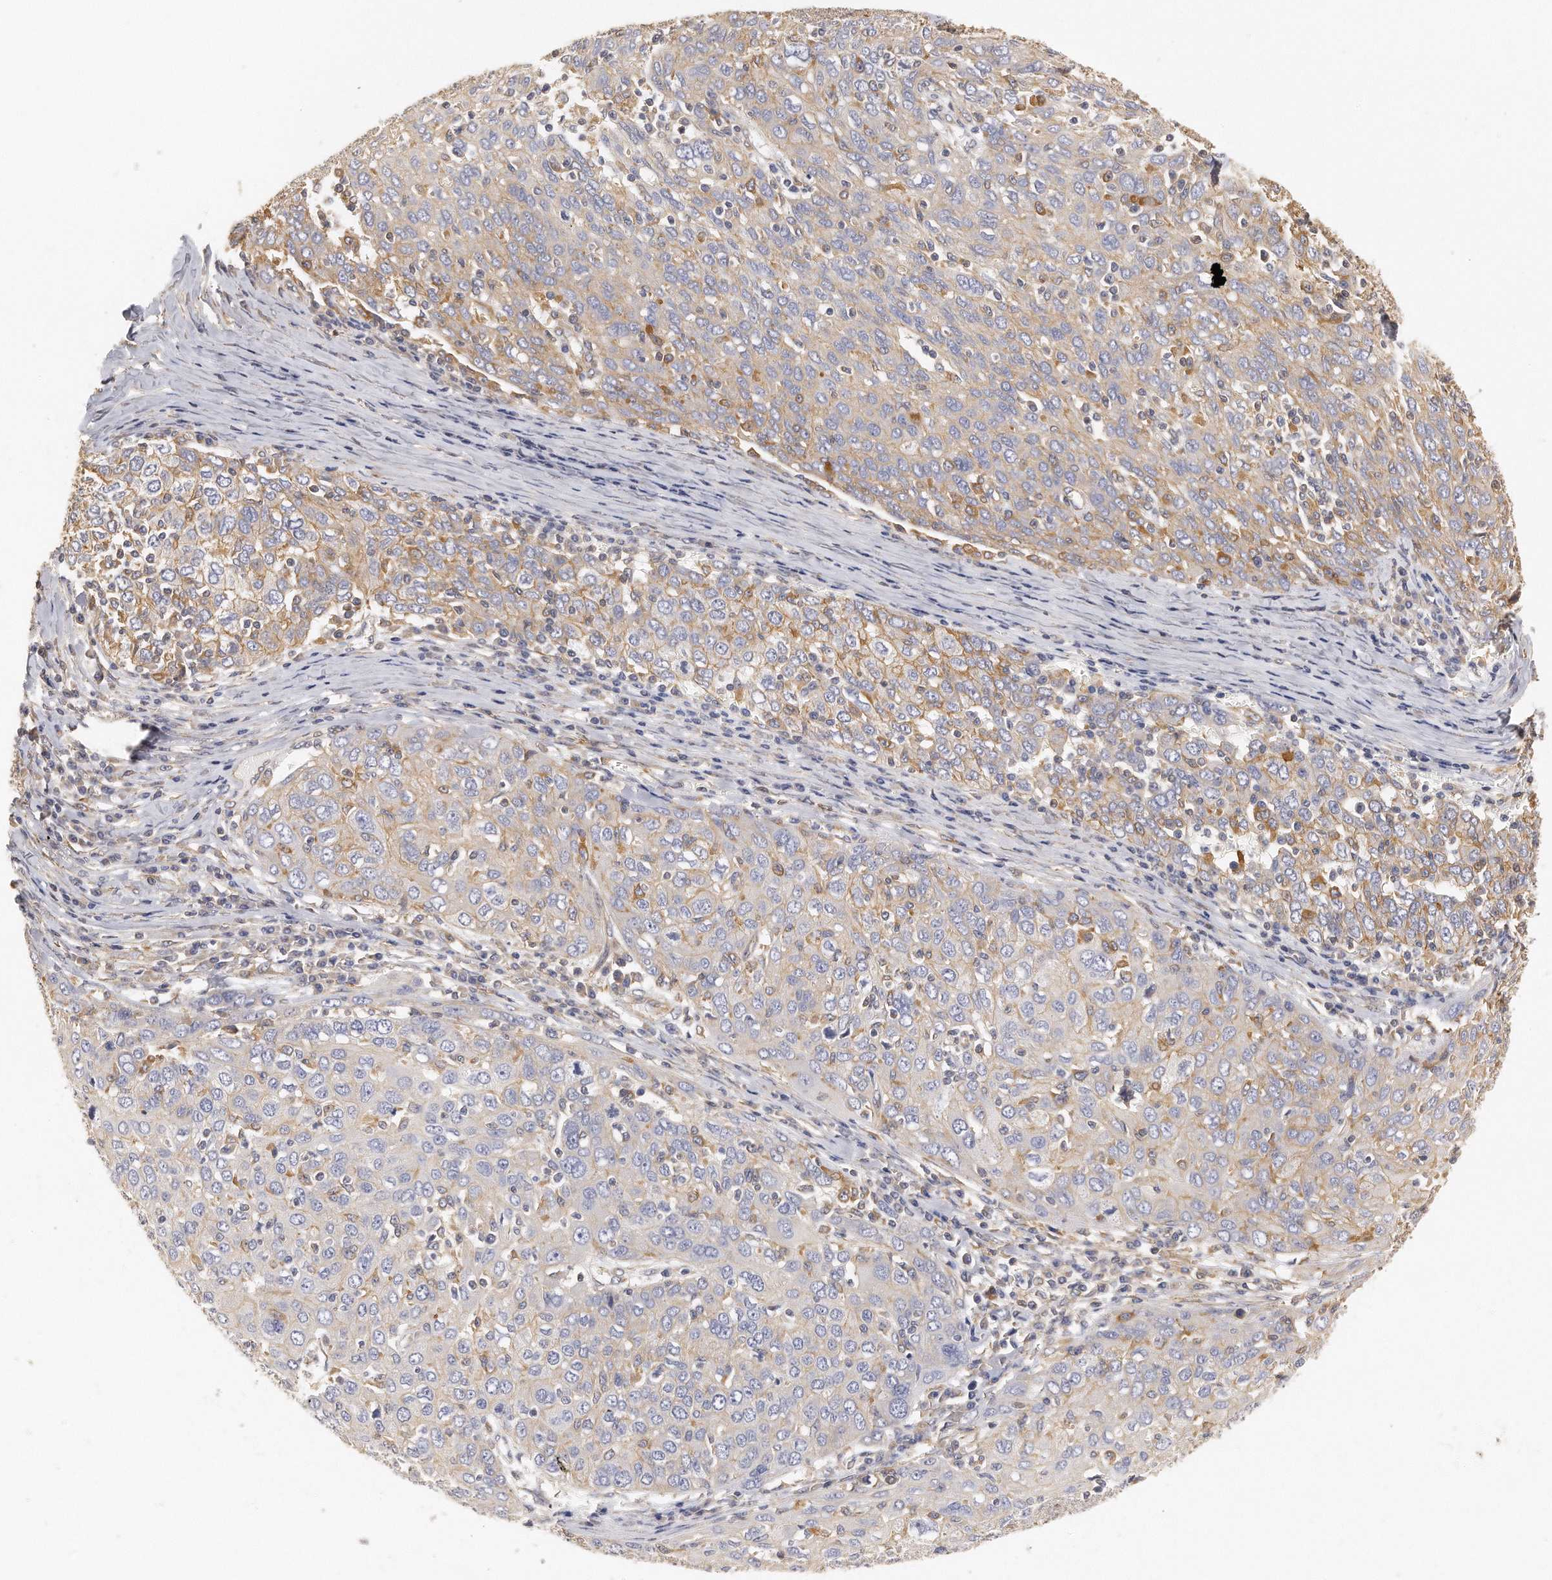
{"staining": {"intensity": "moderate", "quantity": "<25%", "location": "cytoplasmic/membranous"}, "tissue": "ovarian cancer", "cell_type": "Tumor cells", "image_type": "cancer", "snomed": [{"axis": "morphology", "description": "Carcinoma, endometroid"}, {"axis": "topography", "description": "Ovary"}], "caption": "Immunohistochemical staining of endometroid carcinoma (ovarian) reveals low levels of moderate cytoplasmic/membranous protein staining in about <25% of tumor cells.", "gene": "CHST7", "patient": {"sex": "female", "age": 50}}